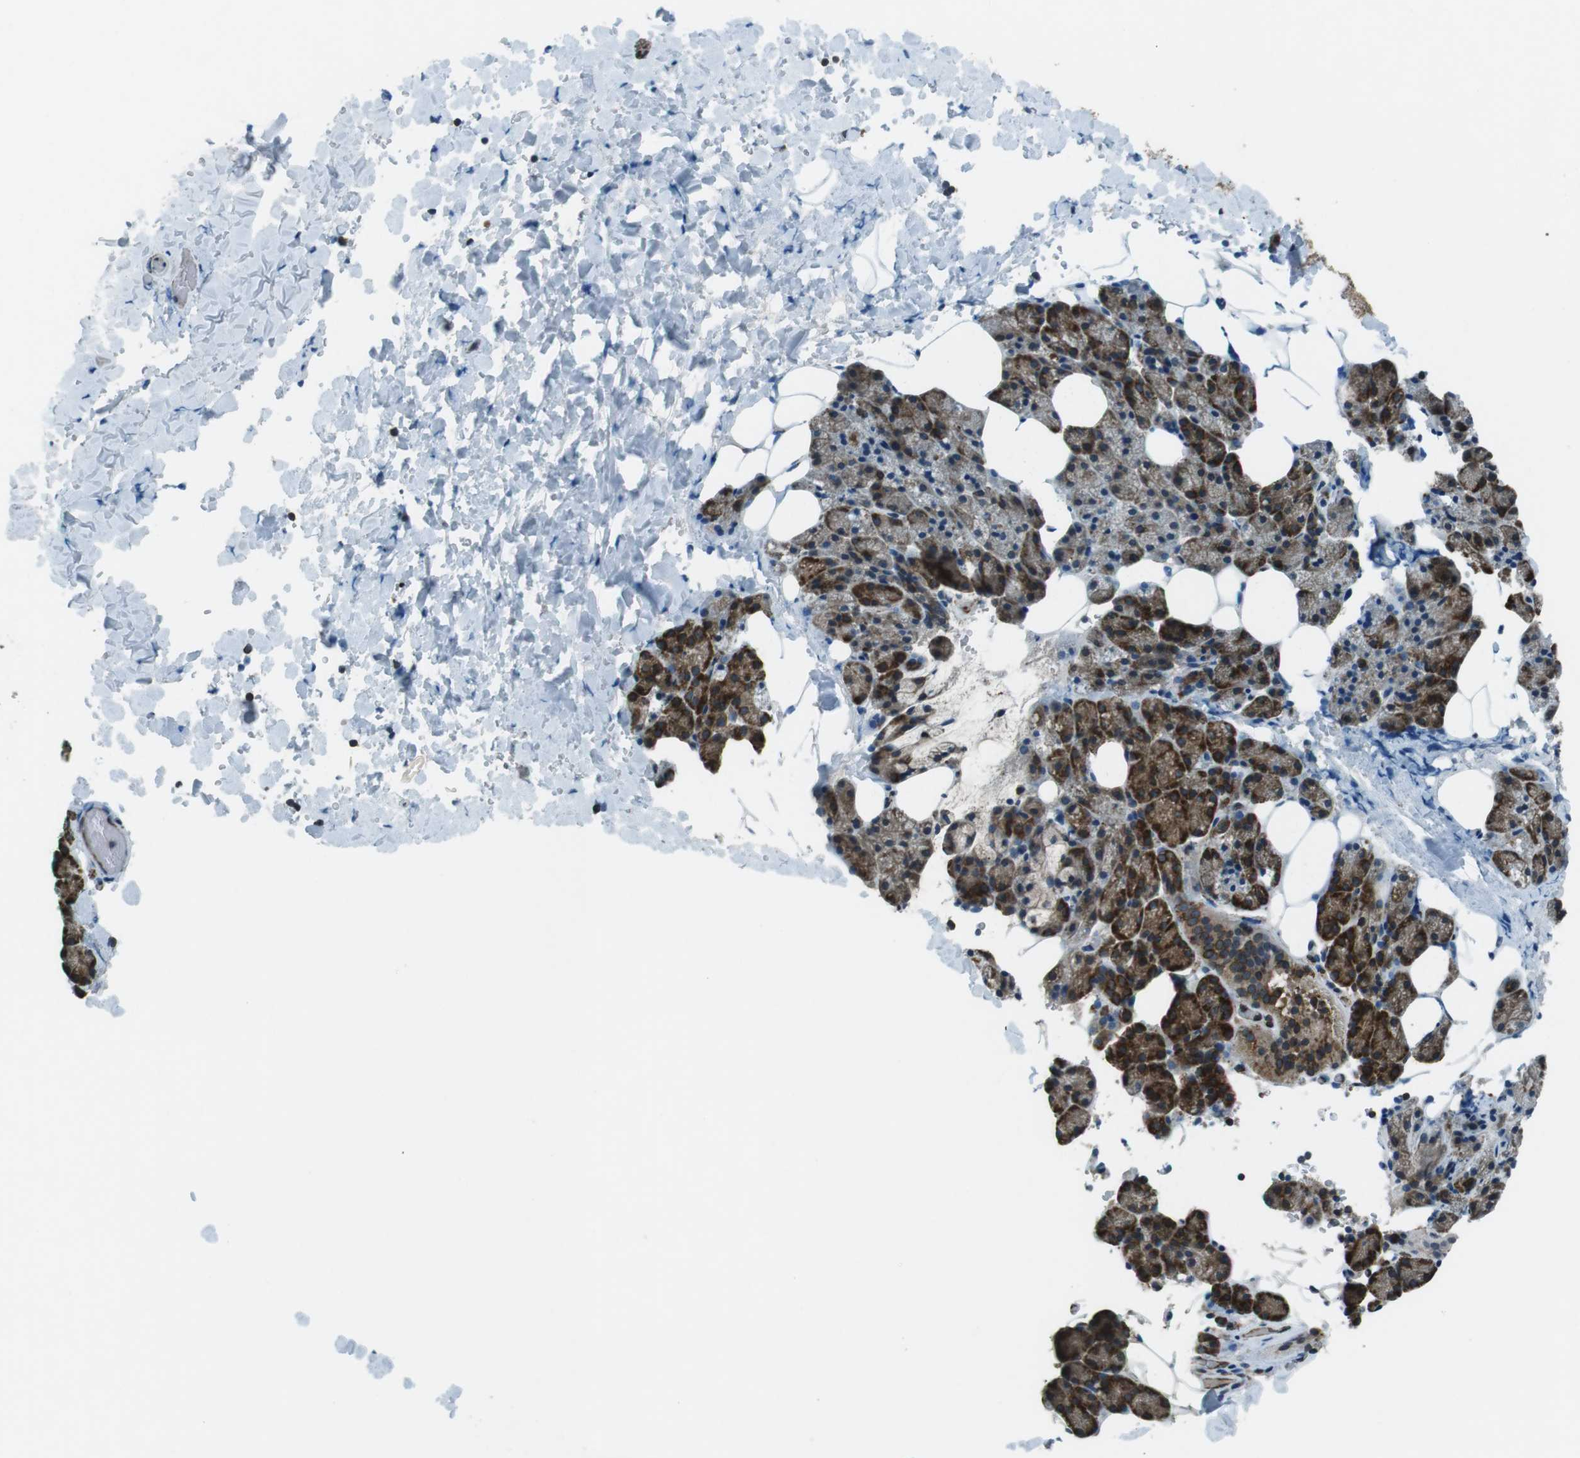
{"staining": {"intensity": "strong", "quantity": ">75%", "location": "cytoplasmic/membranous"}, "tissue": "salivary gland", "cell_type": "Glandular cells", "image_type": "normal", "snomed": [{"axis": "morphology", "description": "Normal tissue, NOS"}, {"axis": "topography", "description": "Lymph node"}, {"axis": "topography", "description": "Salivary gland"}], "caption": "Strong cytoplasmic/membranous expression is present in about >75% of glandular cells in benign salivary gland. The staining is performed using DAB (3,3'-diaminobenzidine) brown chromogen to label protein expression. The nuclei are counter-stained blue using hematoxylin.", "gene": "KTN1", "patient": {"sex": "male", "age": 8}}